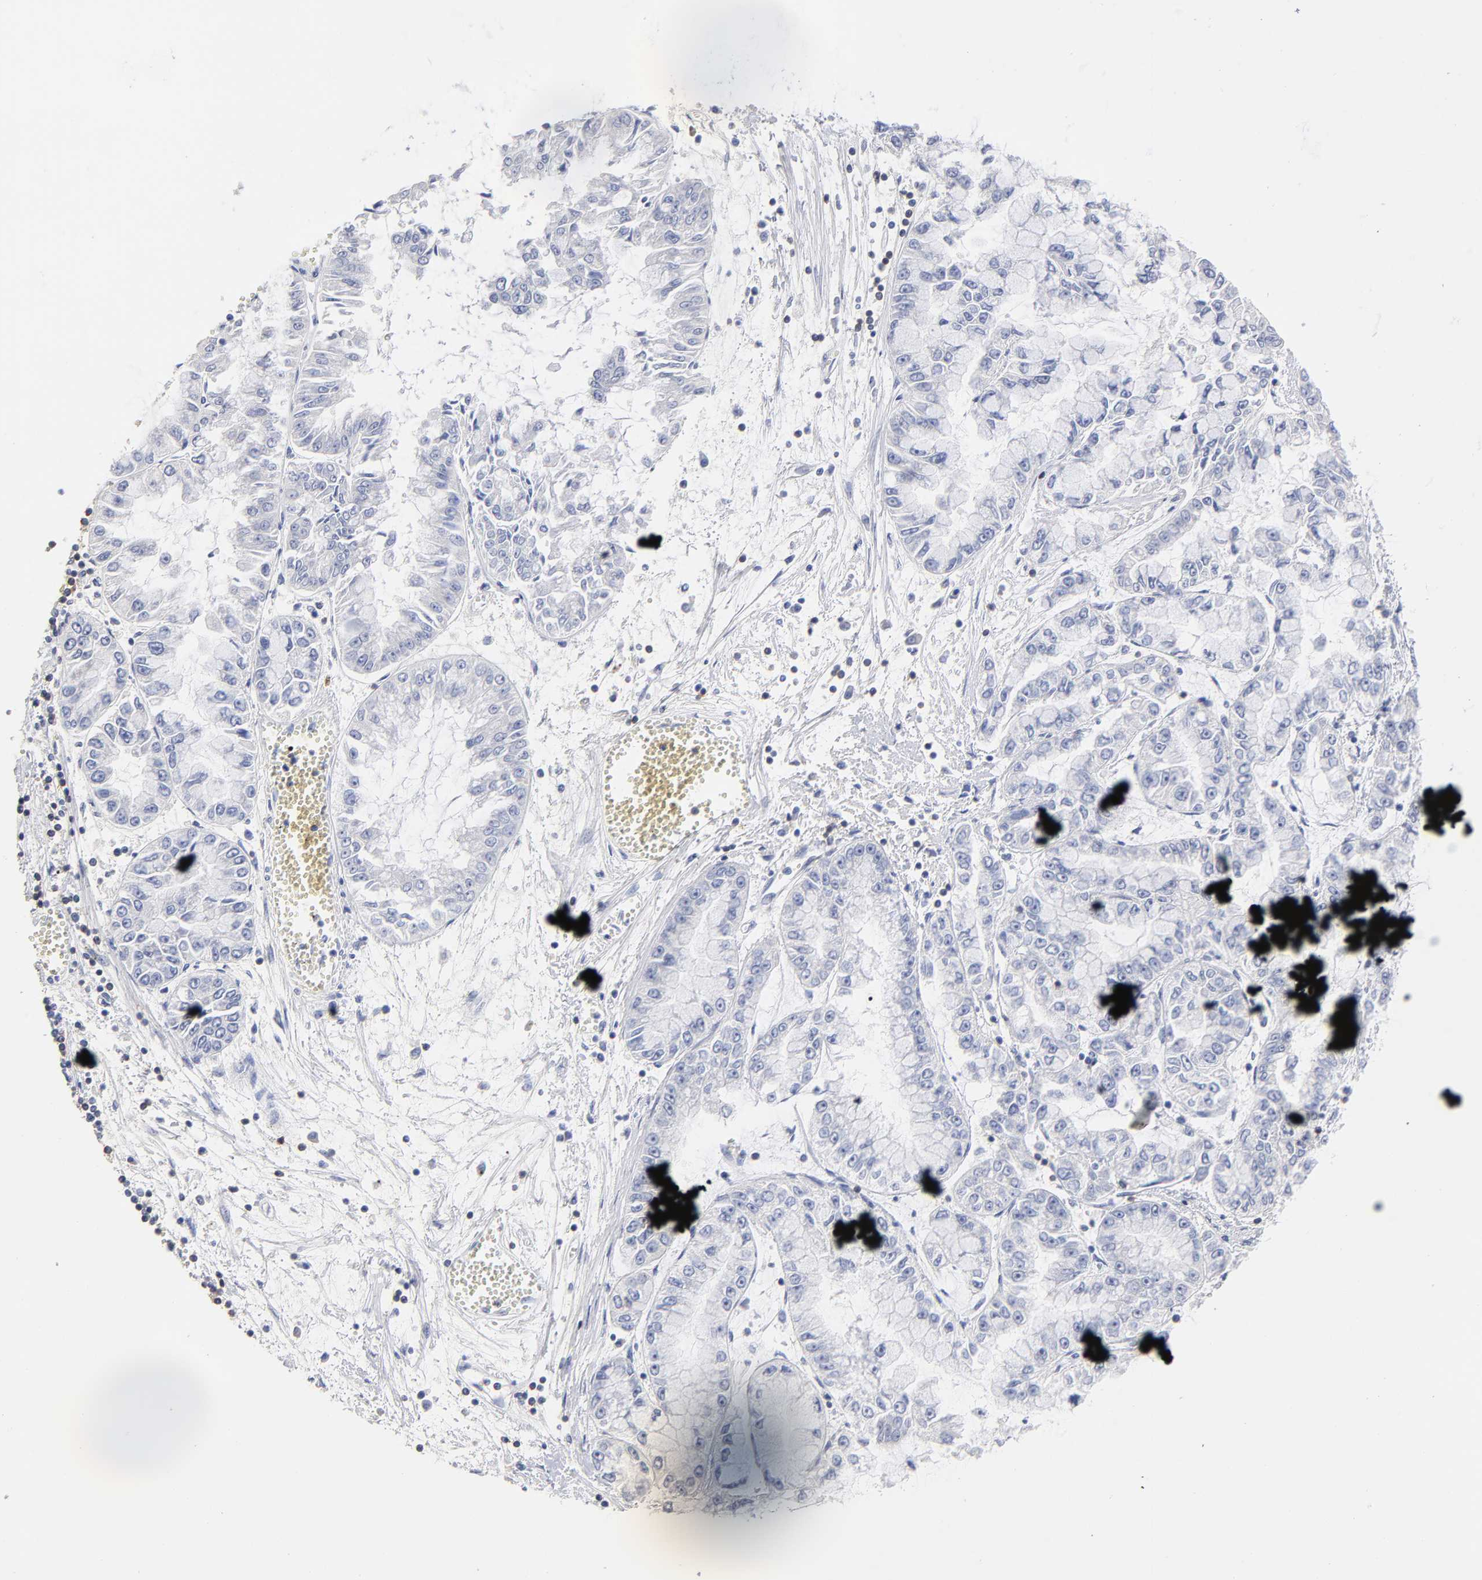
{"staining": {"intensity": "negative", "quantity": "none", "location": "none"}, "tissue": "liver cancer", "cell_type": "Tumor cells", "image_type": "cancer", "snomed": [{"axis": "morphology", "description": "Cholangiocarcinoma"}, {"axis": "topography", "description": "Liver"}], "caption": "Liver cholangiocarcinoma stained for a protein using immunohistochemistry (IHC) exhibits no expression tumor cells.", "gene": "TRAT1", "patient": {"sex": "female", "age": 79}}